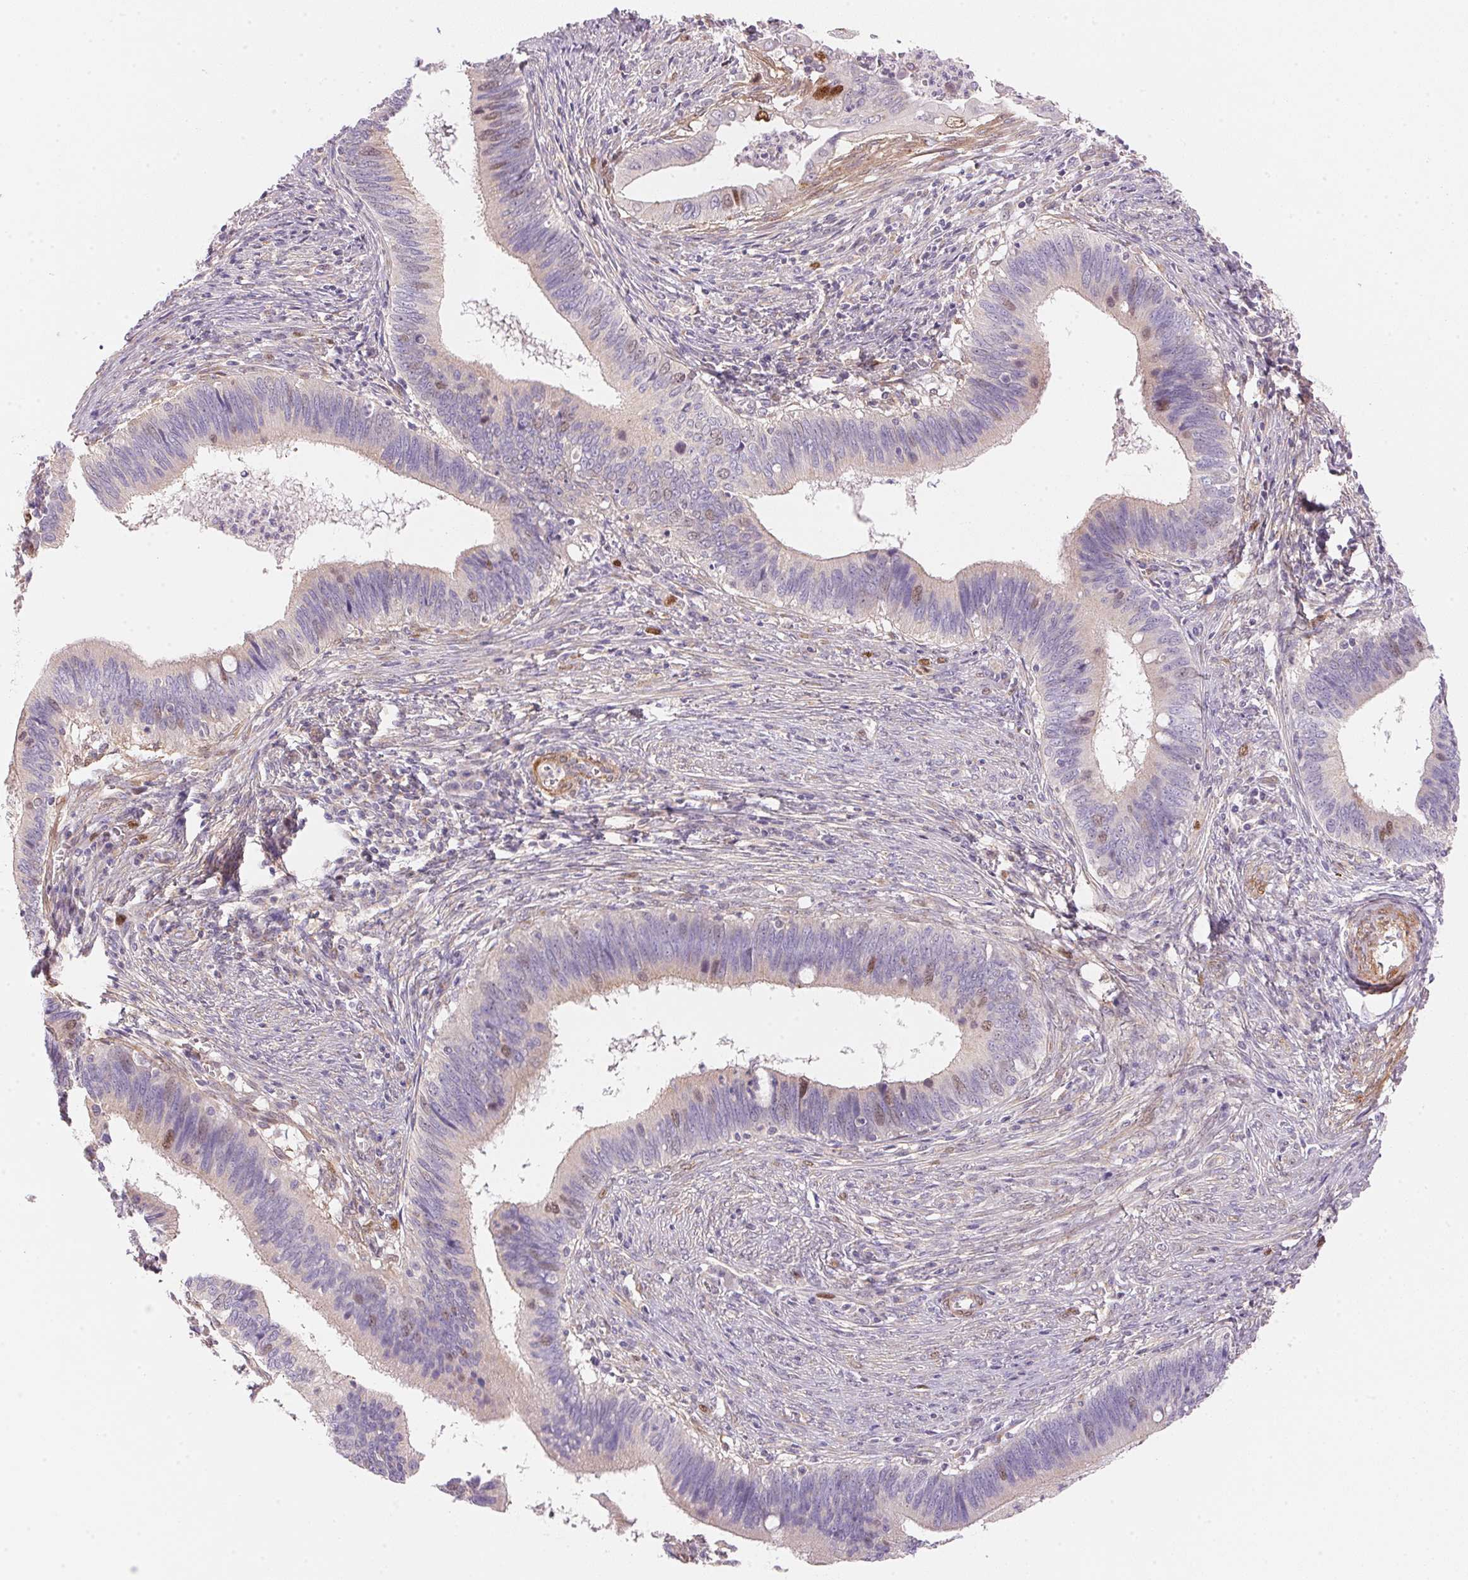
{"staining": {"intensity": "moderate", "quantity": "<25%", "location": "nuclear"}, "tissue": "cervical cancer", "cell_type": "Tumor cells", "image_type": "cancer", "snomed": [{"axis": "morphology", "description": "Adenocarcinoma, NOS"}, {"axis": "topography", "description": "Cervix"}], "caption": "Brown immunohistochemical staining in human cervical cancer reveals moderate nuclear staining in approximately <25% of tumor cells.", "gene": "SMTN", "patient": {"sex": "female", "age": 42}}